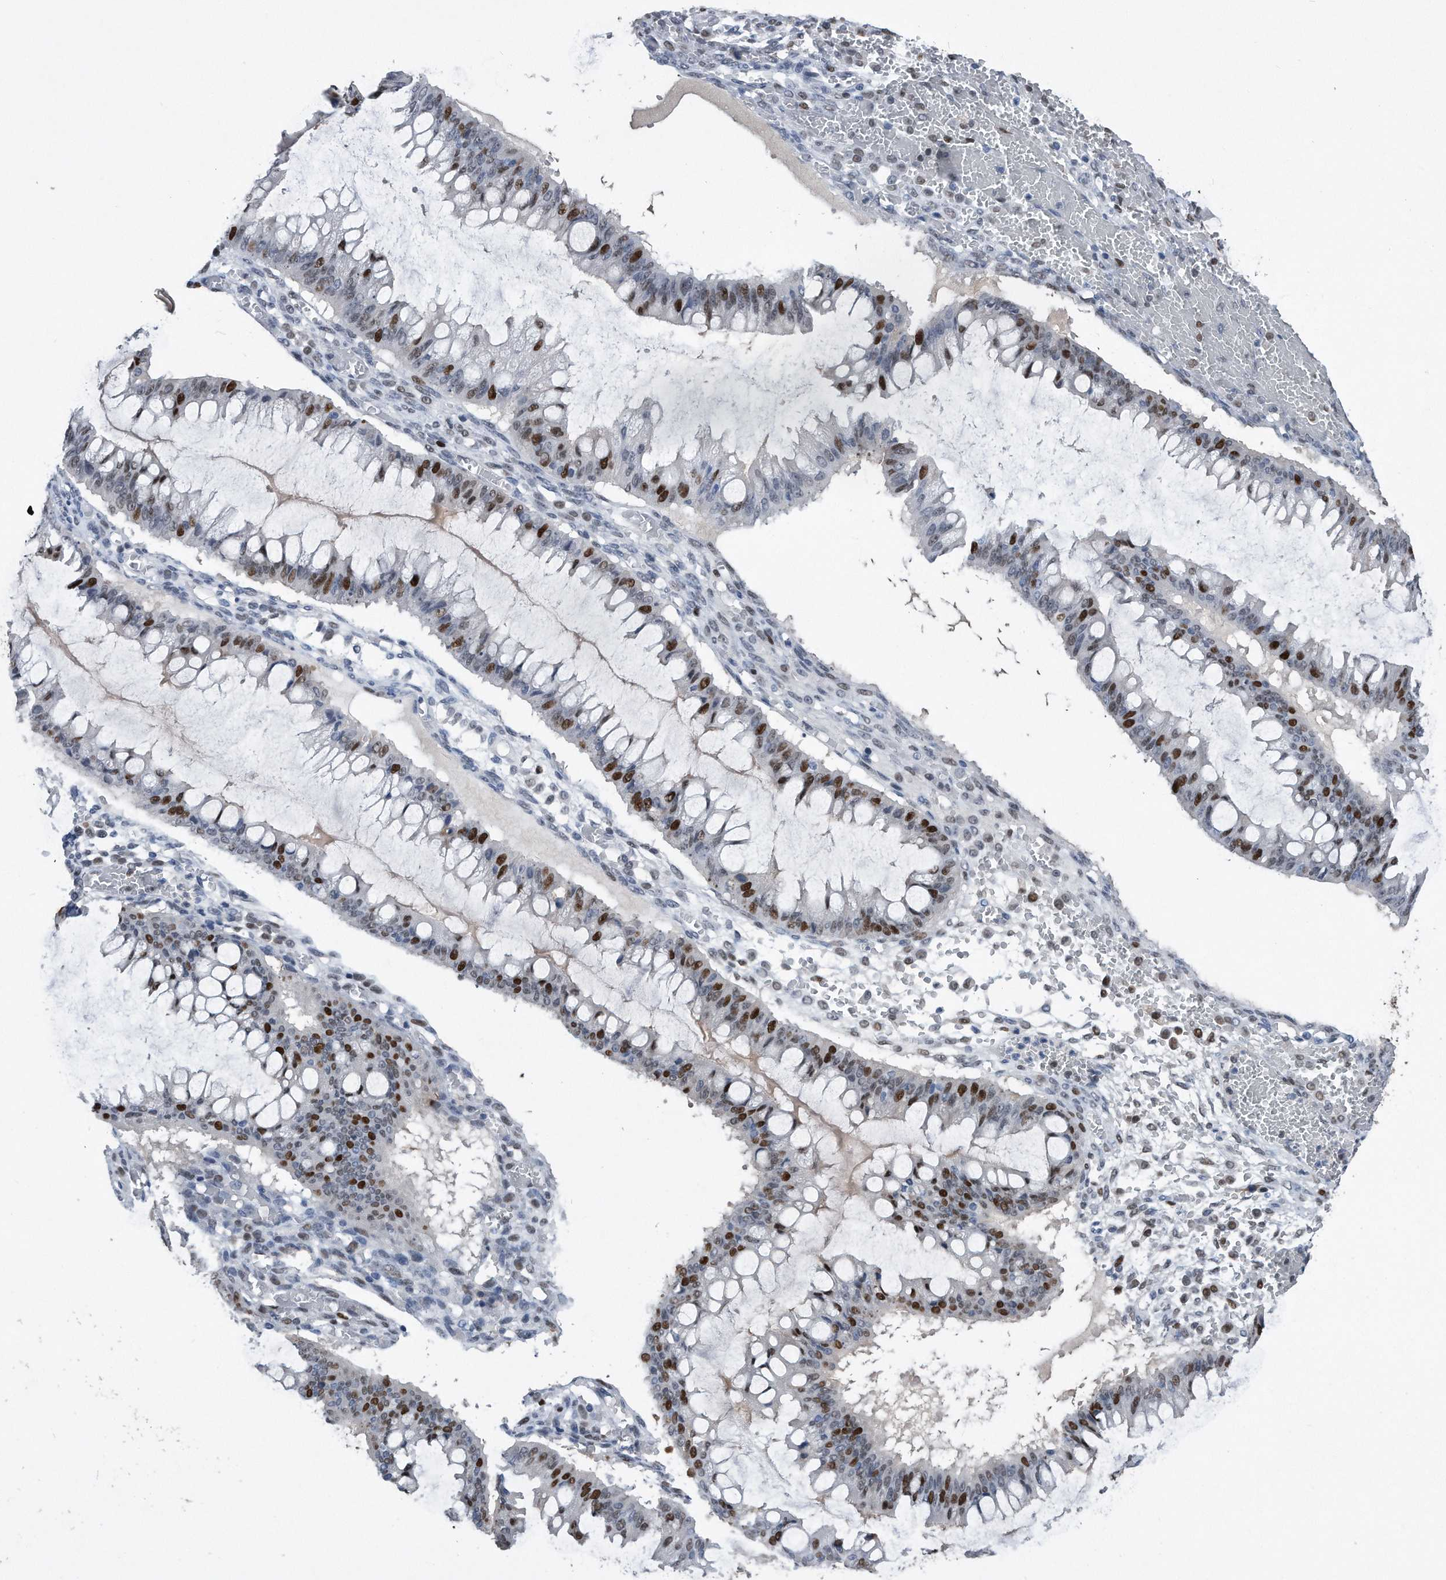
{"staining": {"intensity": "strong", "quantity": "25%-75%", "location": "nuclear"}, "tissue": "ovarian cancer", "cell_type": "Tumor cells", "image_type": "cancer", "snomed": [{"axis": "morphology", "description": "Cystadenocarcinoma, mucinous, NOS"}, {"axis": "topography", "description": "Ovary"}], "caption": "Immunohistochemistry histopathology image of human ovarian mucinous cystadenocarcinoma stained for a protein (brown), which demonstrates high levels of strong nuclear staining in approximately 25%-75% of tumor cells.", "gene": "PCNA", "patient": {"sex": "female", "age": 73}}